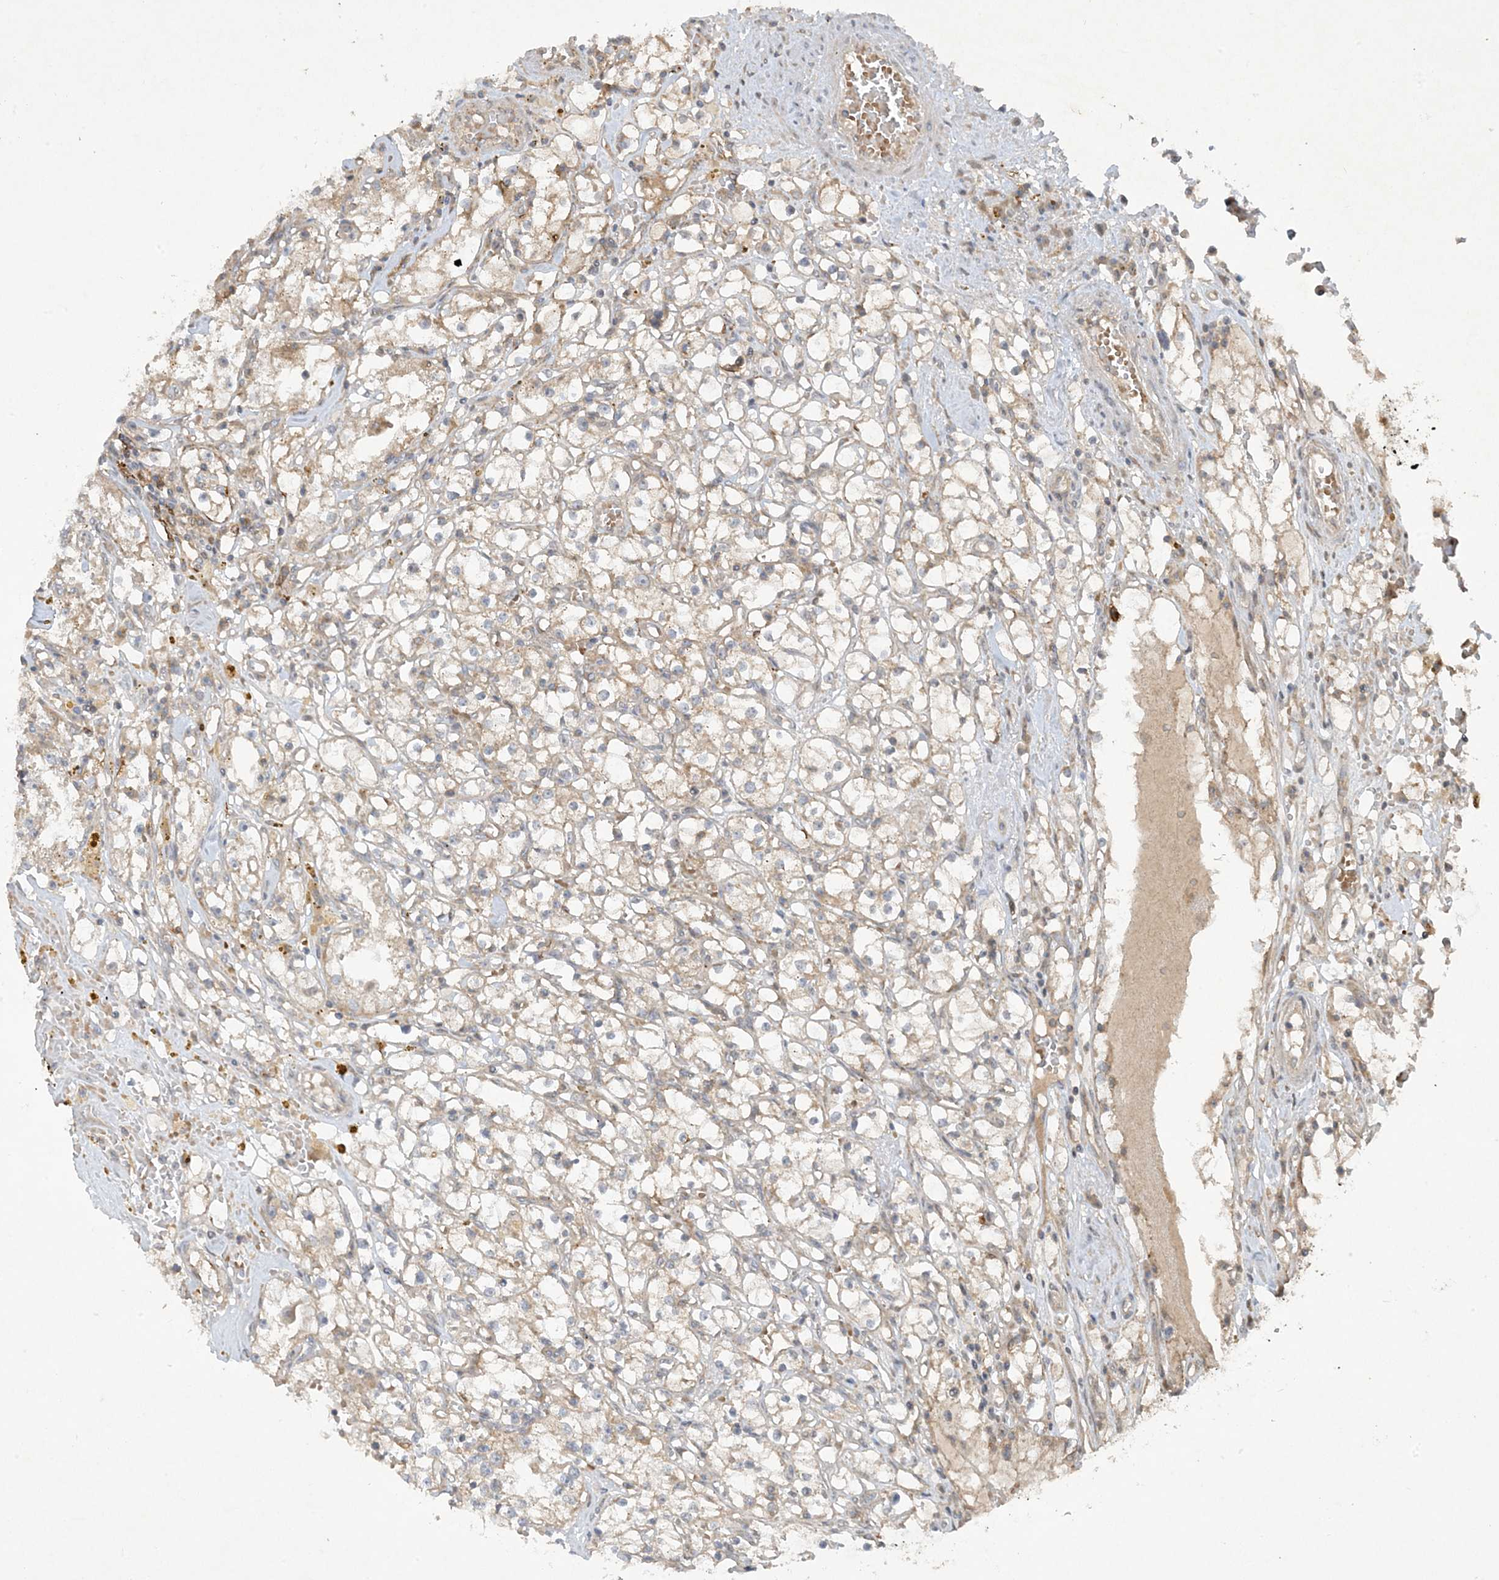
{"staining": {"intensity": "weak", "quantity": "<25%", "location": "cytoplasmic/membranous"}, "tissue": "renal cancer", "cell_type": "Tumor cells", "image_type": "cancer", "snomed": [{"axis": "morphology", "description": "Adenocarcinoma, NOS"}, {"axis": "topography", "description": "Kidney"}], "caption": "Immunohistochemical staining of human adenocarcinoma (renal) shows no significant expression in tumor cells.", "gene": "STAM2", "patient": {"sex": "male", "age": 56}}